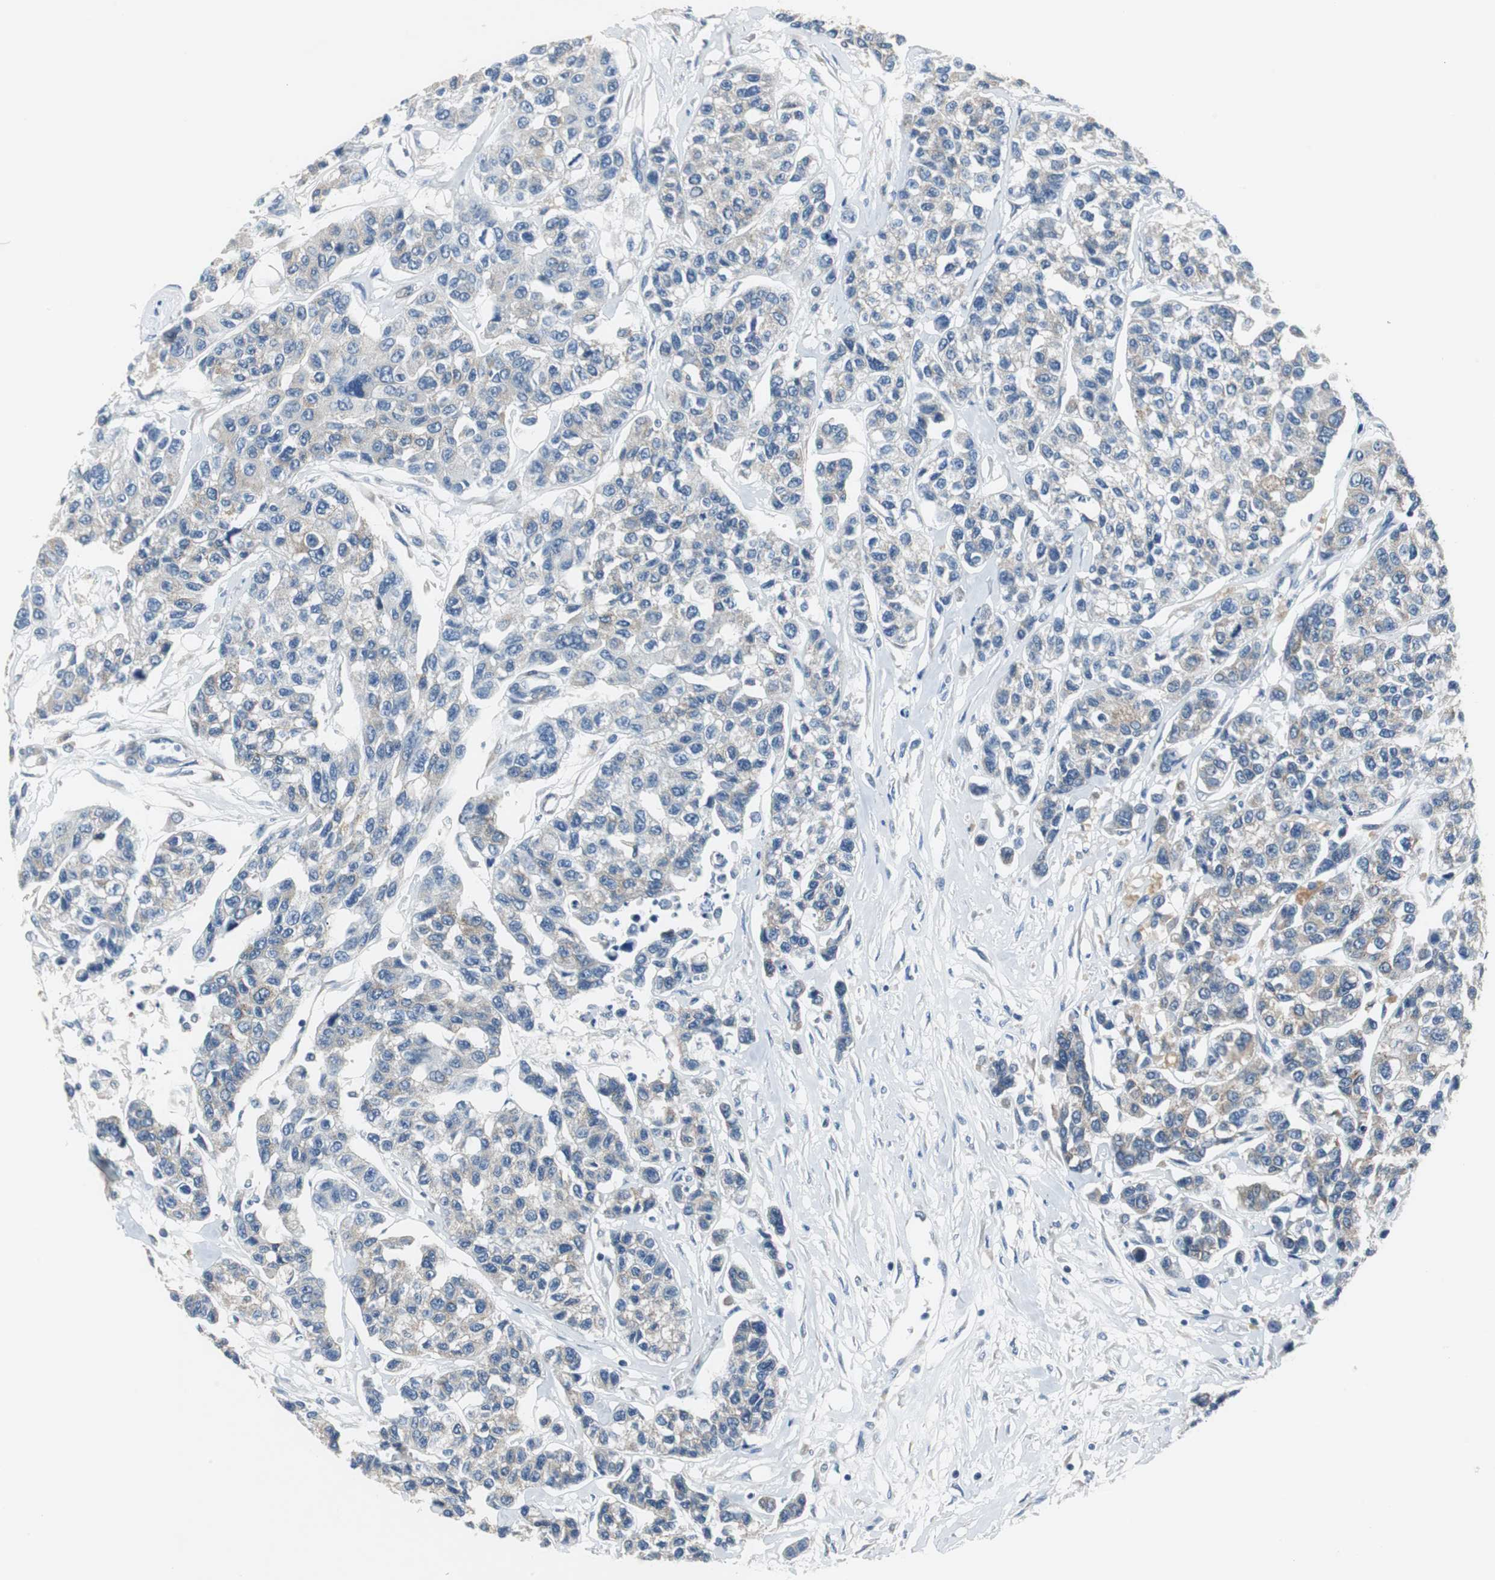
{"staining": {"intensity": "weak", "quantity": ">75%", "location": "cytoplasmic/membranous"}, "tissue": "breast cancer", "cell_type": "Tumor cells", "image_type": "cancer", "snomed": [{"axis": "morphology", "description": "Duct carcinoma"}, {"axis": "topography", "description": "Breast"}], "caption": "Immunohistochemical staining of breast invasive ductal carcinoma displays low levels of weak cytoplasmic/membranous expression in about >75% of tumor cells.", "gene": "PLAA", "patient": {"sex": "female", "age": 51}}